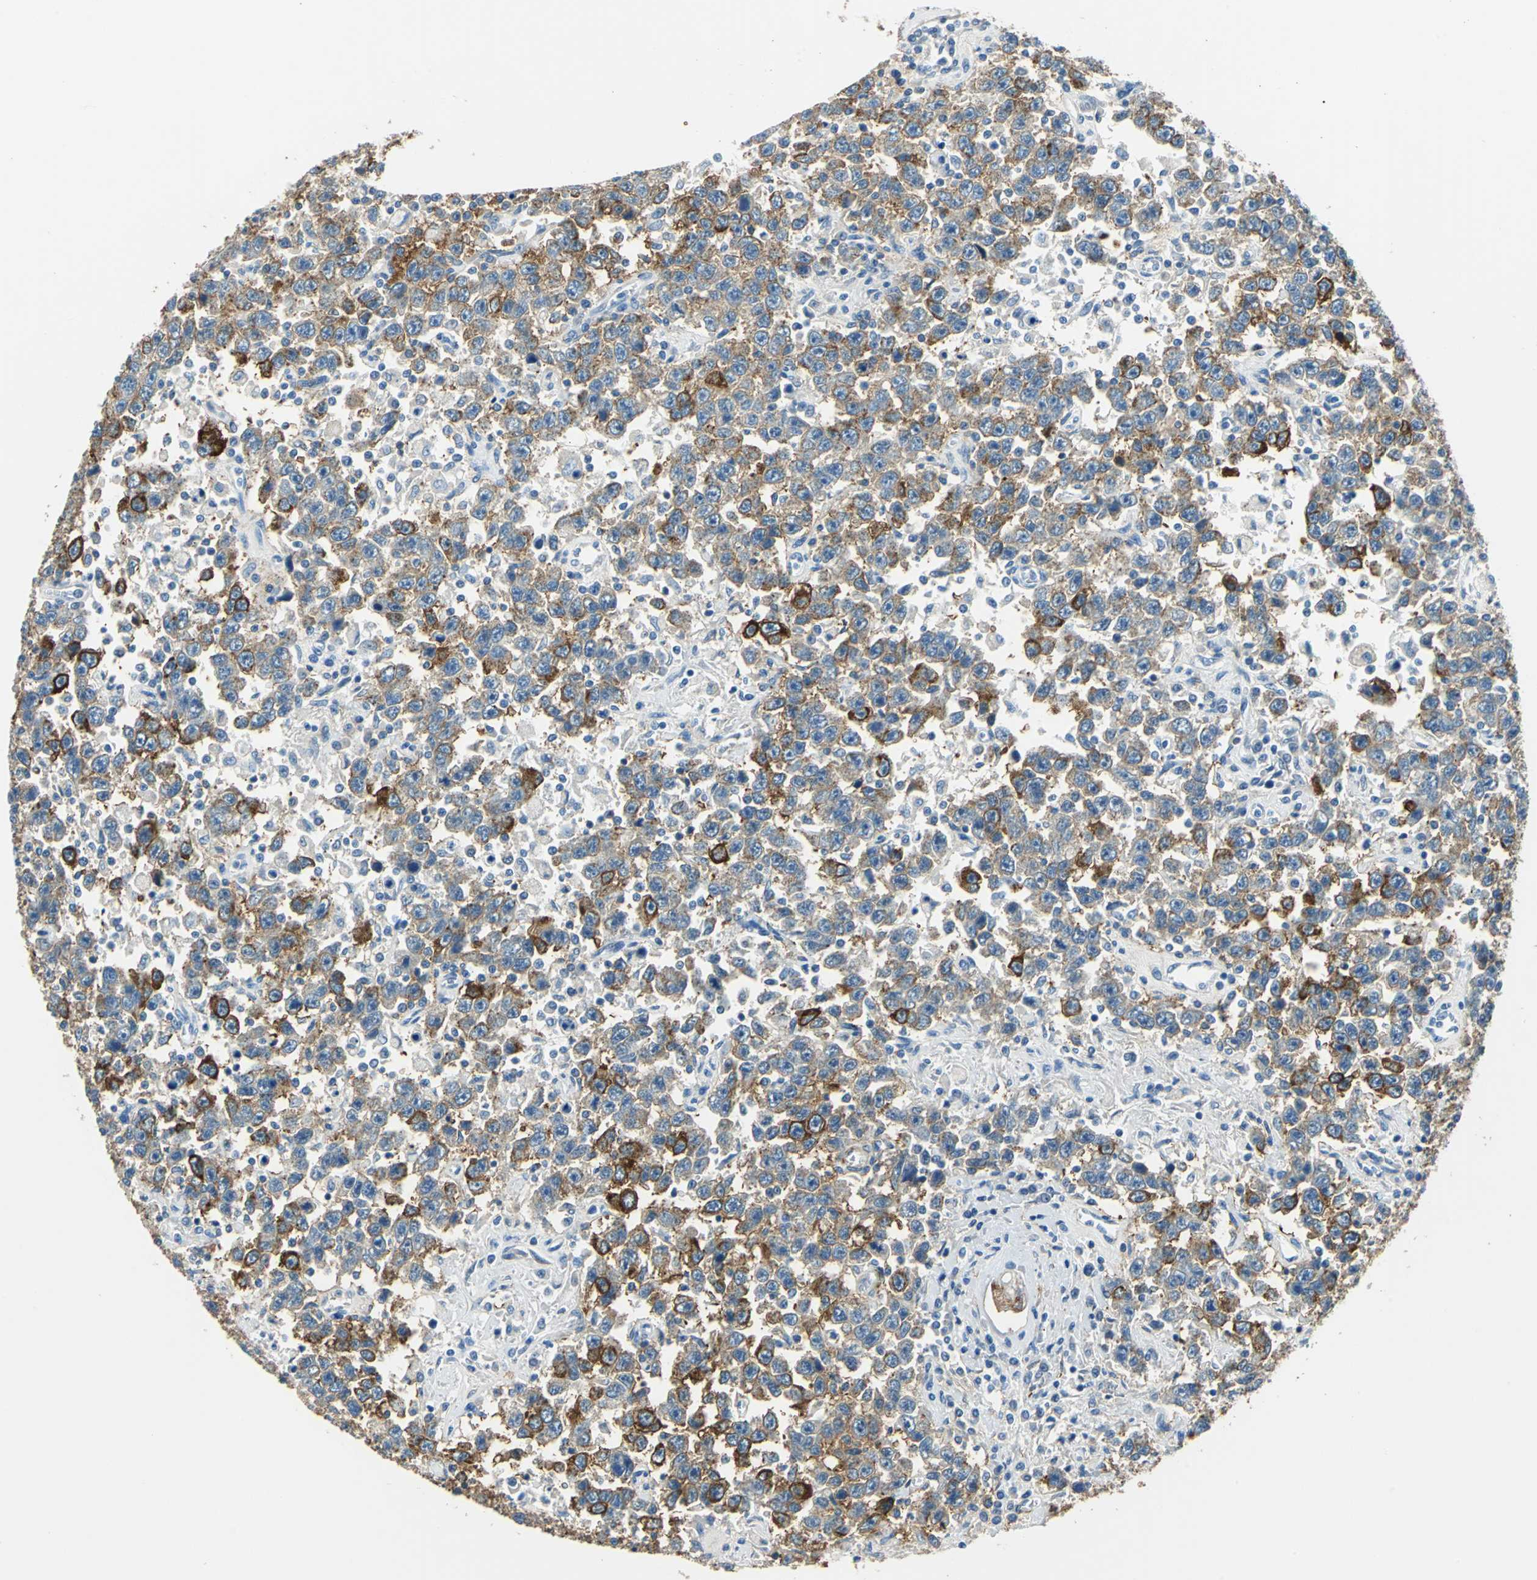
{"staining": {"intensity": "moderate", "quantity": ">75%", "location": "cytoplasmic/membranous"}, "tissue": "testis cancer", "cell_type": "Tumor cells", "image_type": "cancer", "snomed": [{"axis": "morphology", "description": "Seminoma, NOS"}, {"axis": "topography", "description": "Testis"}], "caption": "Protein analysis of seminoma (testis) tissue exhibits moderate cytoplasmic/membranous expression in approximately >75% of tumor cells.", "gene": "AKAP12", "patient": {"sex": "male", "age": 41}}